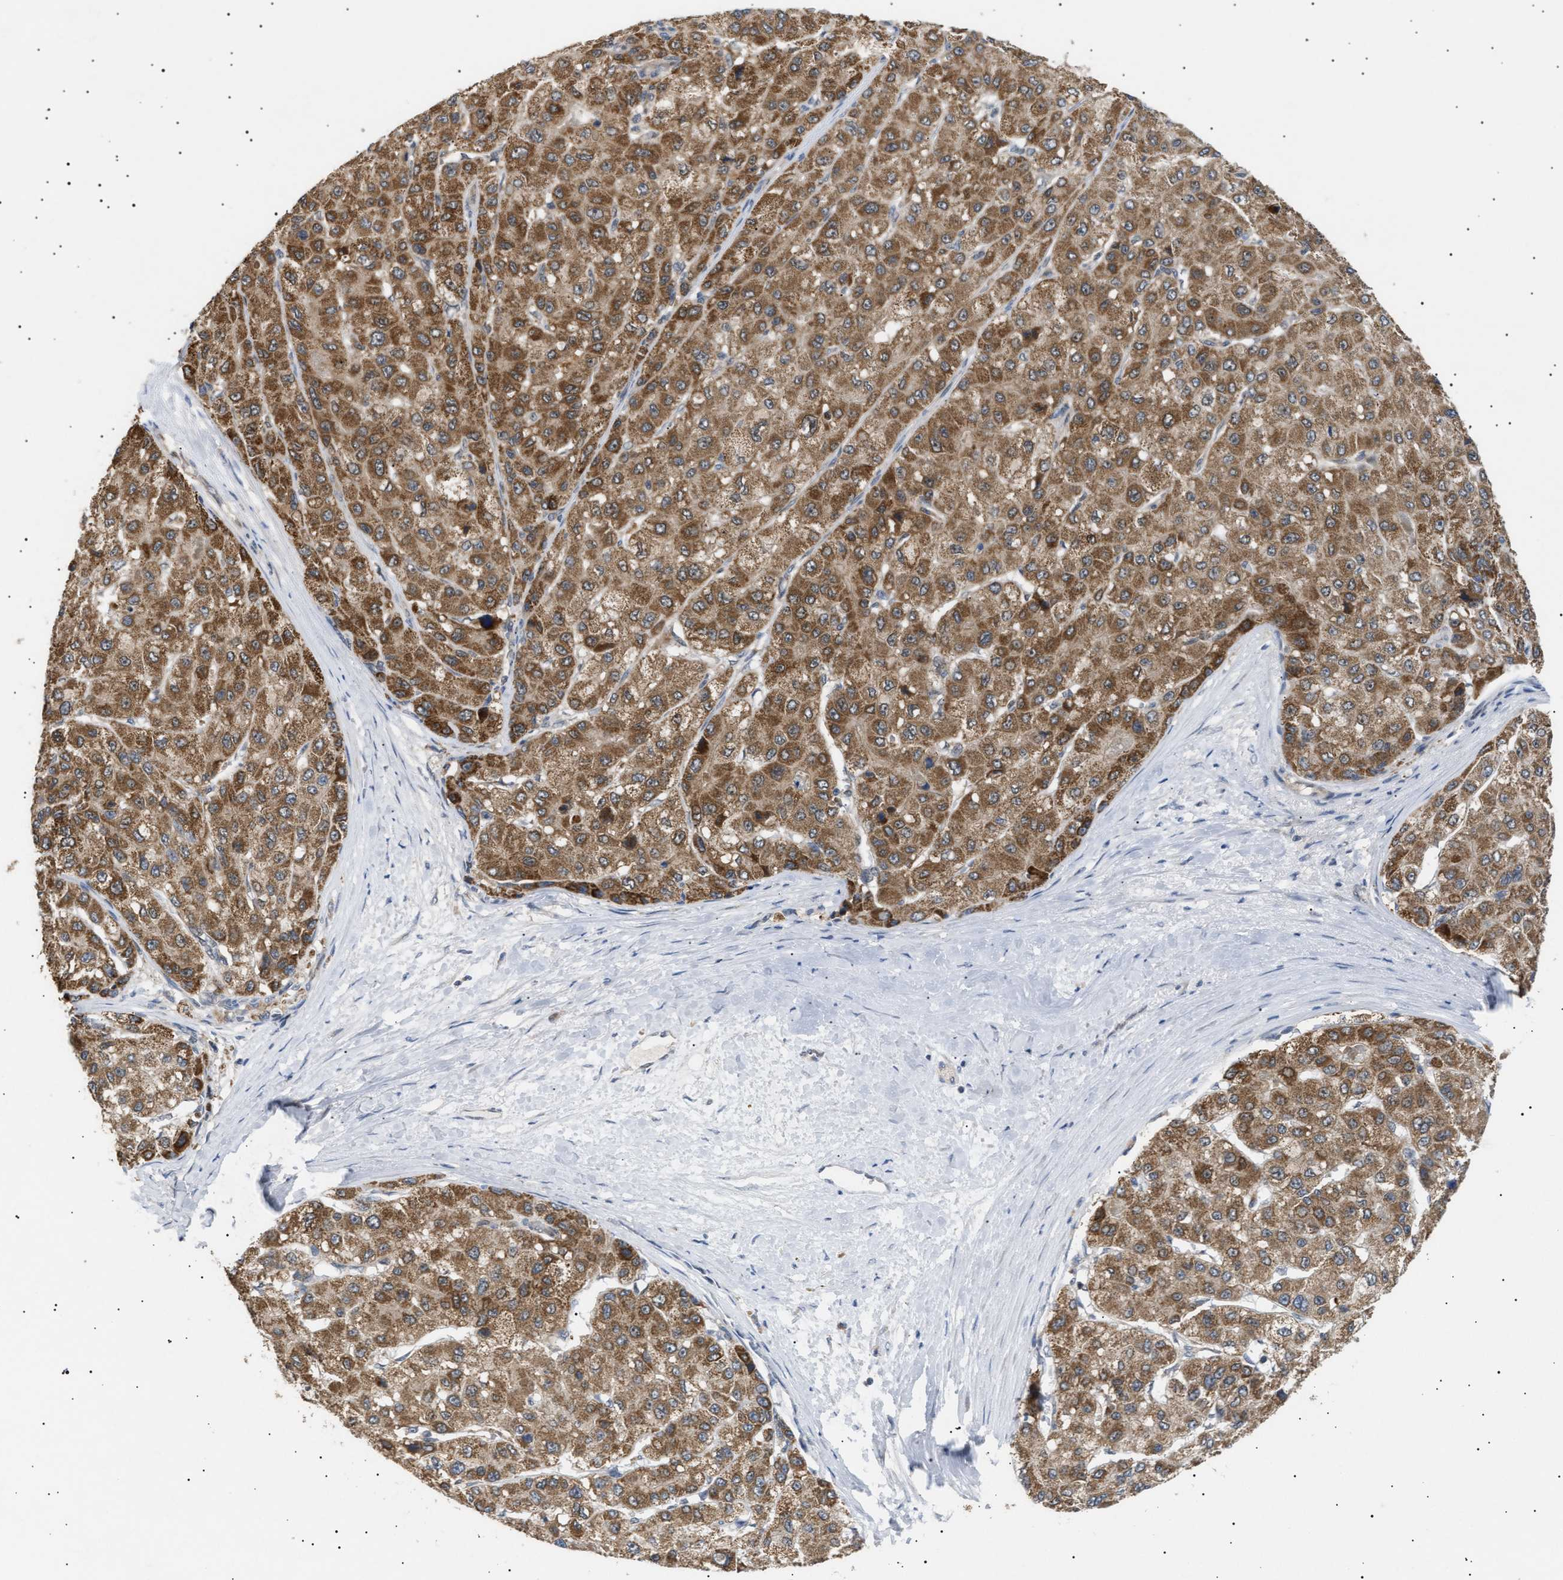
{"staining": {"intensity": "moderate", "quantity": ">75%", "location": "cytoplasmic/membranous"}, "tissue": "liver cancer", "cell_type": "Tumor cells", "image_type": "cancer", "snomed": [{"axis": "morphology", "description": "Carcinoma, Hepatocellular, NOS"}, {"axis": "topography", "description": "Liver"}], "caption": "Moderate cytoplasmic/membranous expression for a protein is present in approximately >75% of tumor cells of hepatocellular carcinoma (liver) using IHC.", "gene": "SIRT5", "patient": {"sex": "male", "age": 80}}